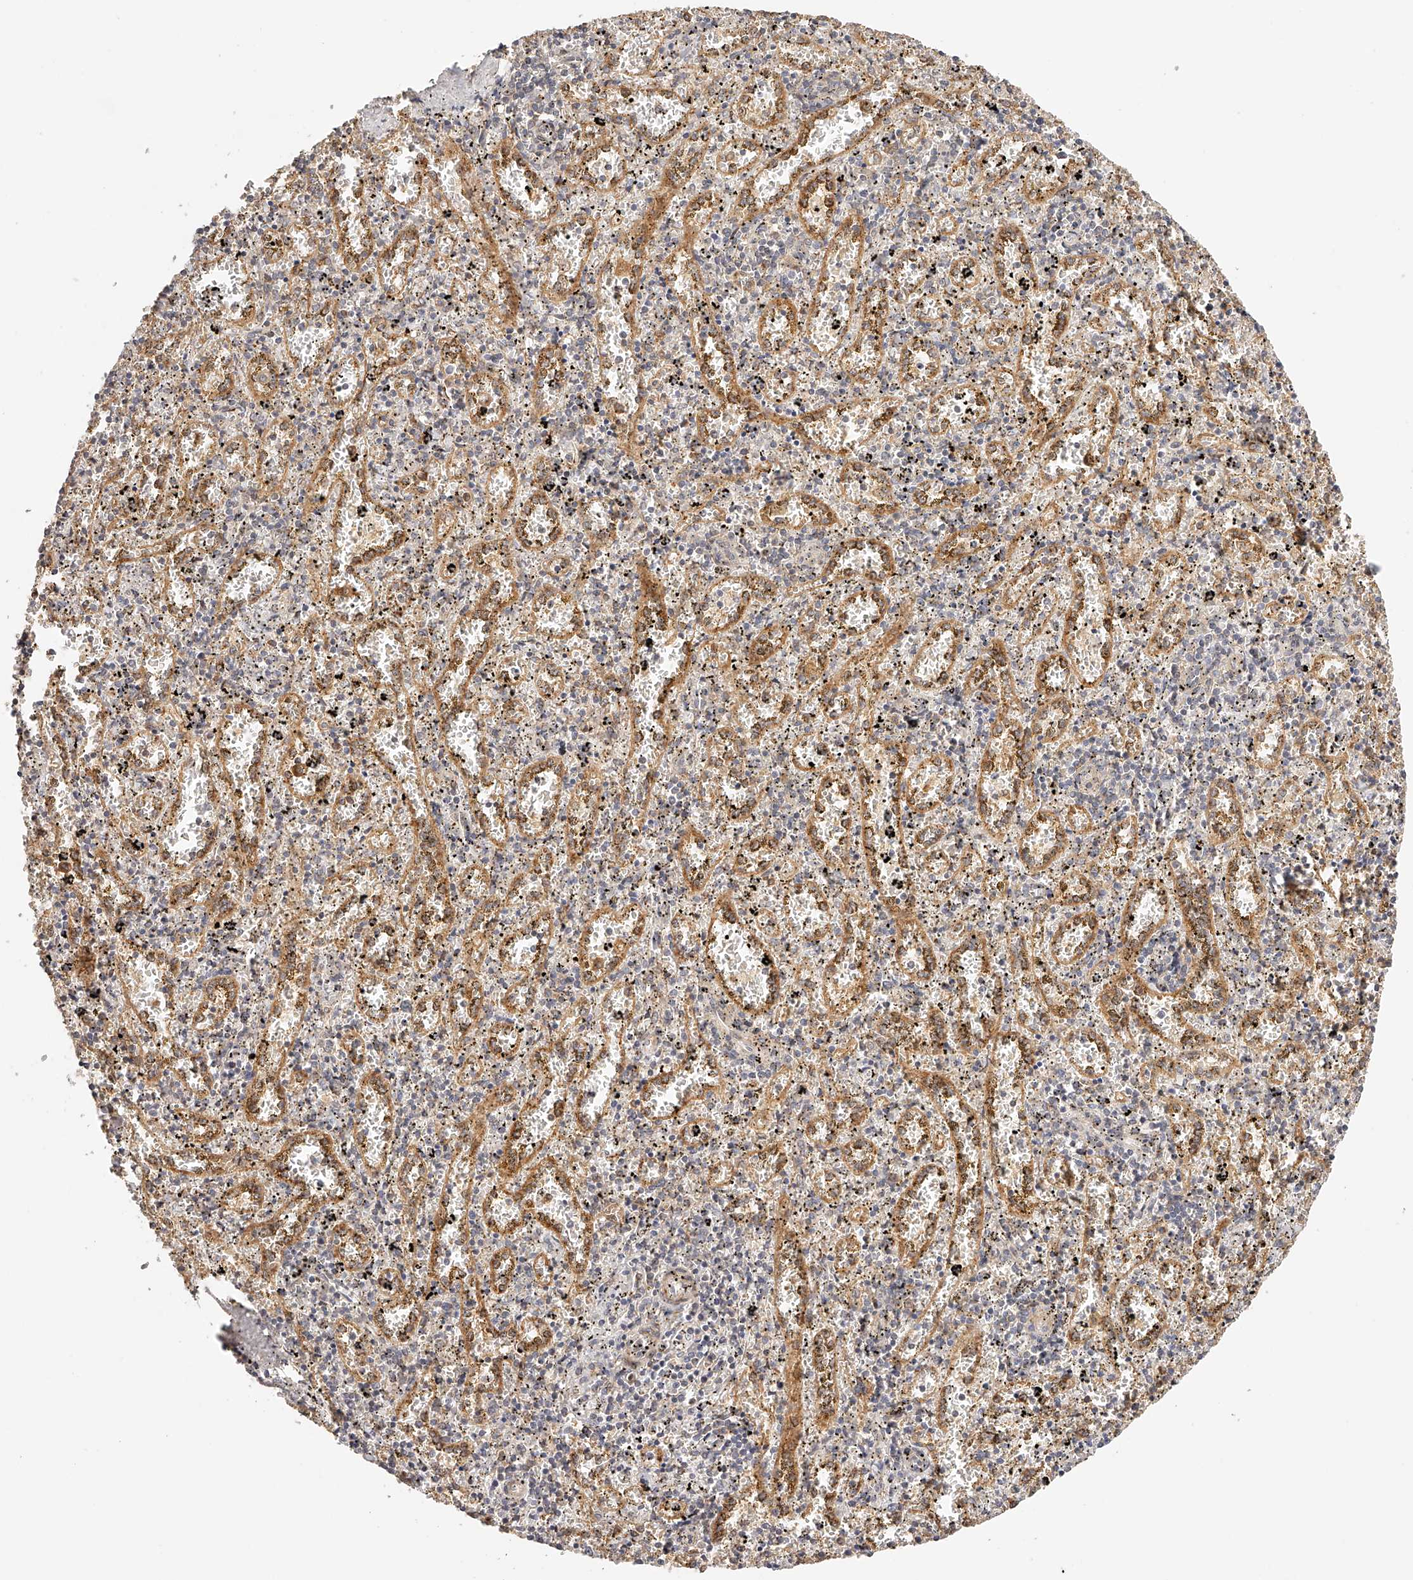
{"staining": {"intensity": "weak", "quantity": "<25%", "location": "cytoplasmic/membranous"}, "tissue": "spleen", "cell_type": "Cells in red pulp", "image_type": "normal", "snomed": [{"axis": "morphology", "description": "Normal tissue, NOS"}, {"axis": "topography", "description": "Spleen"}], "caption": "This is an immunohistochemistry histopathology image of benign spleen. There is no positivity in cells in red pulp.", "gene": "SYNC", "patient": {"sex": "male", "age": 11}}